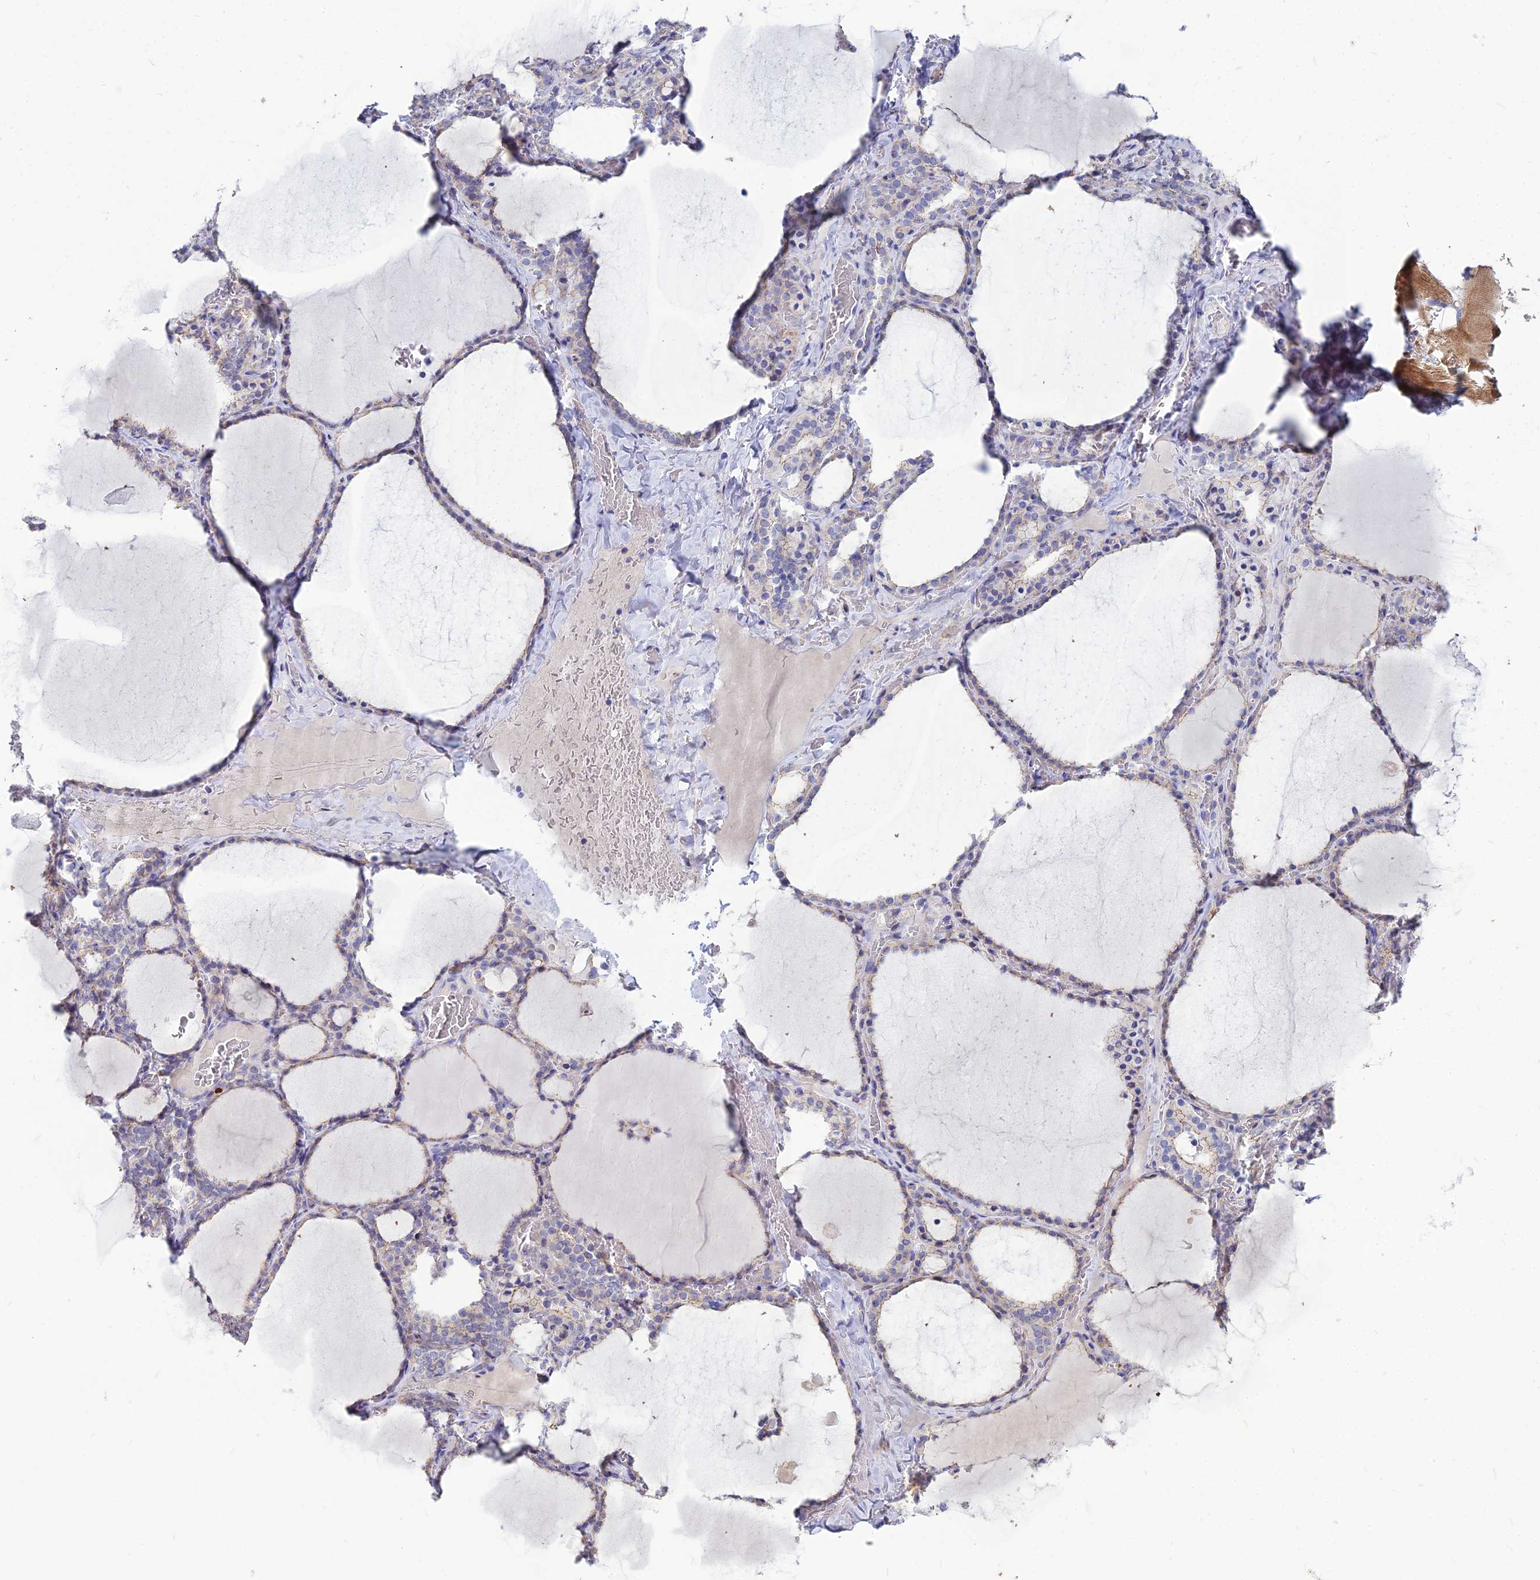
{"staining": {"intensity": "weak", "quantity": "25%-75%", "location": "cytoplasmic/membranous"}, "tissue": "thyroid gland", "cell_type": "Glandular cells", "image_type": "normal", "snomed": [{"axis": "morphology", "description": "Normal tissue, NOS"}, {"axis": "topography", "description": "Thyroid gland"}], "caption": "High-magnification brightfield microscopy of normal thyroid gland stained with DAB (brown) and counterstained with hematoxylin (blue). glandular cells exhibit weak cytoplasmic/membranous positivity is identified in about25%-75% of cells. Nuclei are stained in blue.", "gene": "ENSG00000285920", "patient": {"sex": "female", "age": 39}}